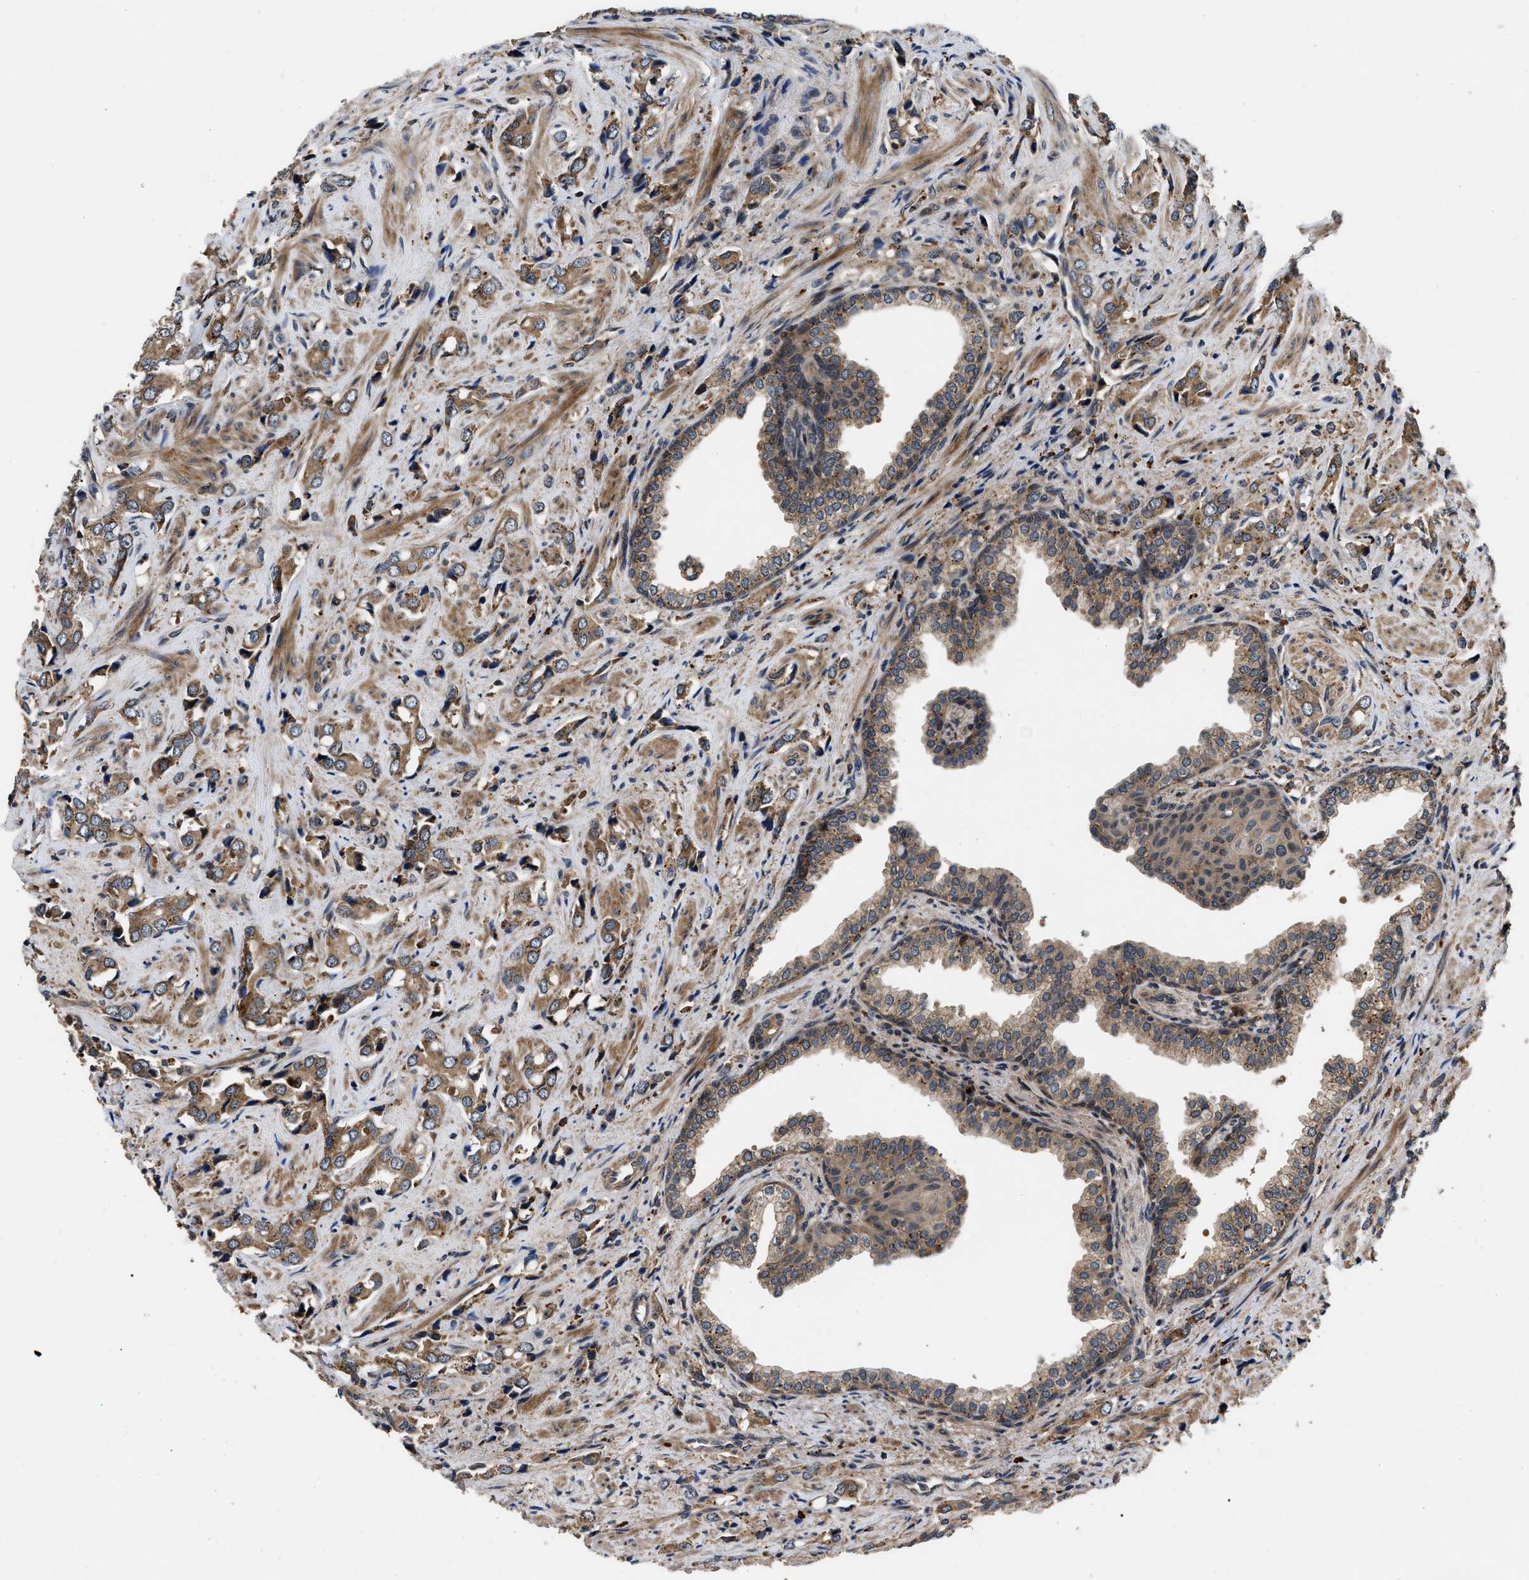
{"staining": {"intensity": "moderate", "quantity": ">75%", "location": "cytoplasmic/membranous"}, "tissue": "prostate cancer", "cell_type": "Tumor cells", "image_type": "cancer", "snomed": [{"axis": "morphology", "description": "Adenocarcinoma, High grade"}, {"axis": "topography", "description": "Prostate"}], "caption": "DAB (3,3'-diaminobenzidine) immunohistochemical staining of human high-grade adenocarcinoma (prostate) reveals moderate cytoplasmic/membranous protein expression in about >75% of tumor cells.", "gene": "PPWD1", "patient": {"sex": "male", "age": 52}}